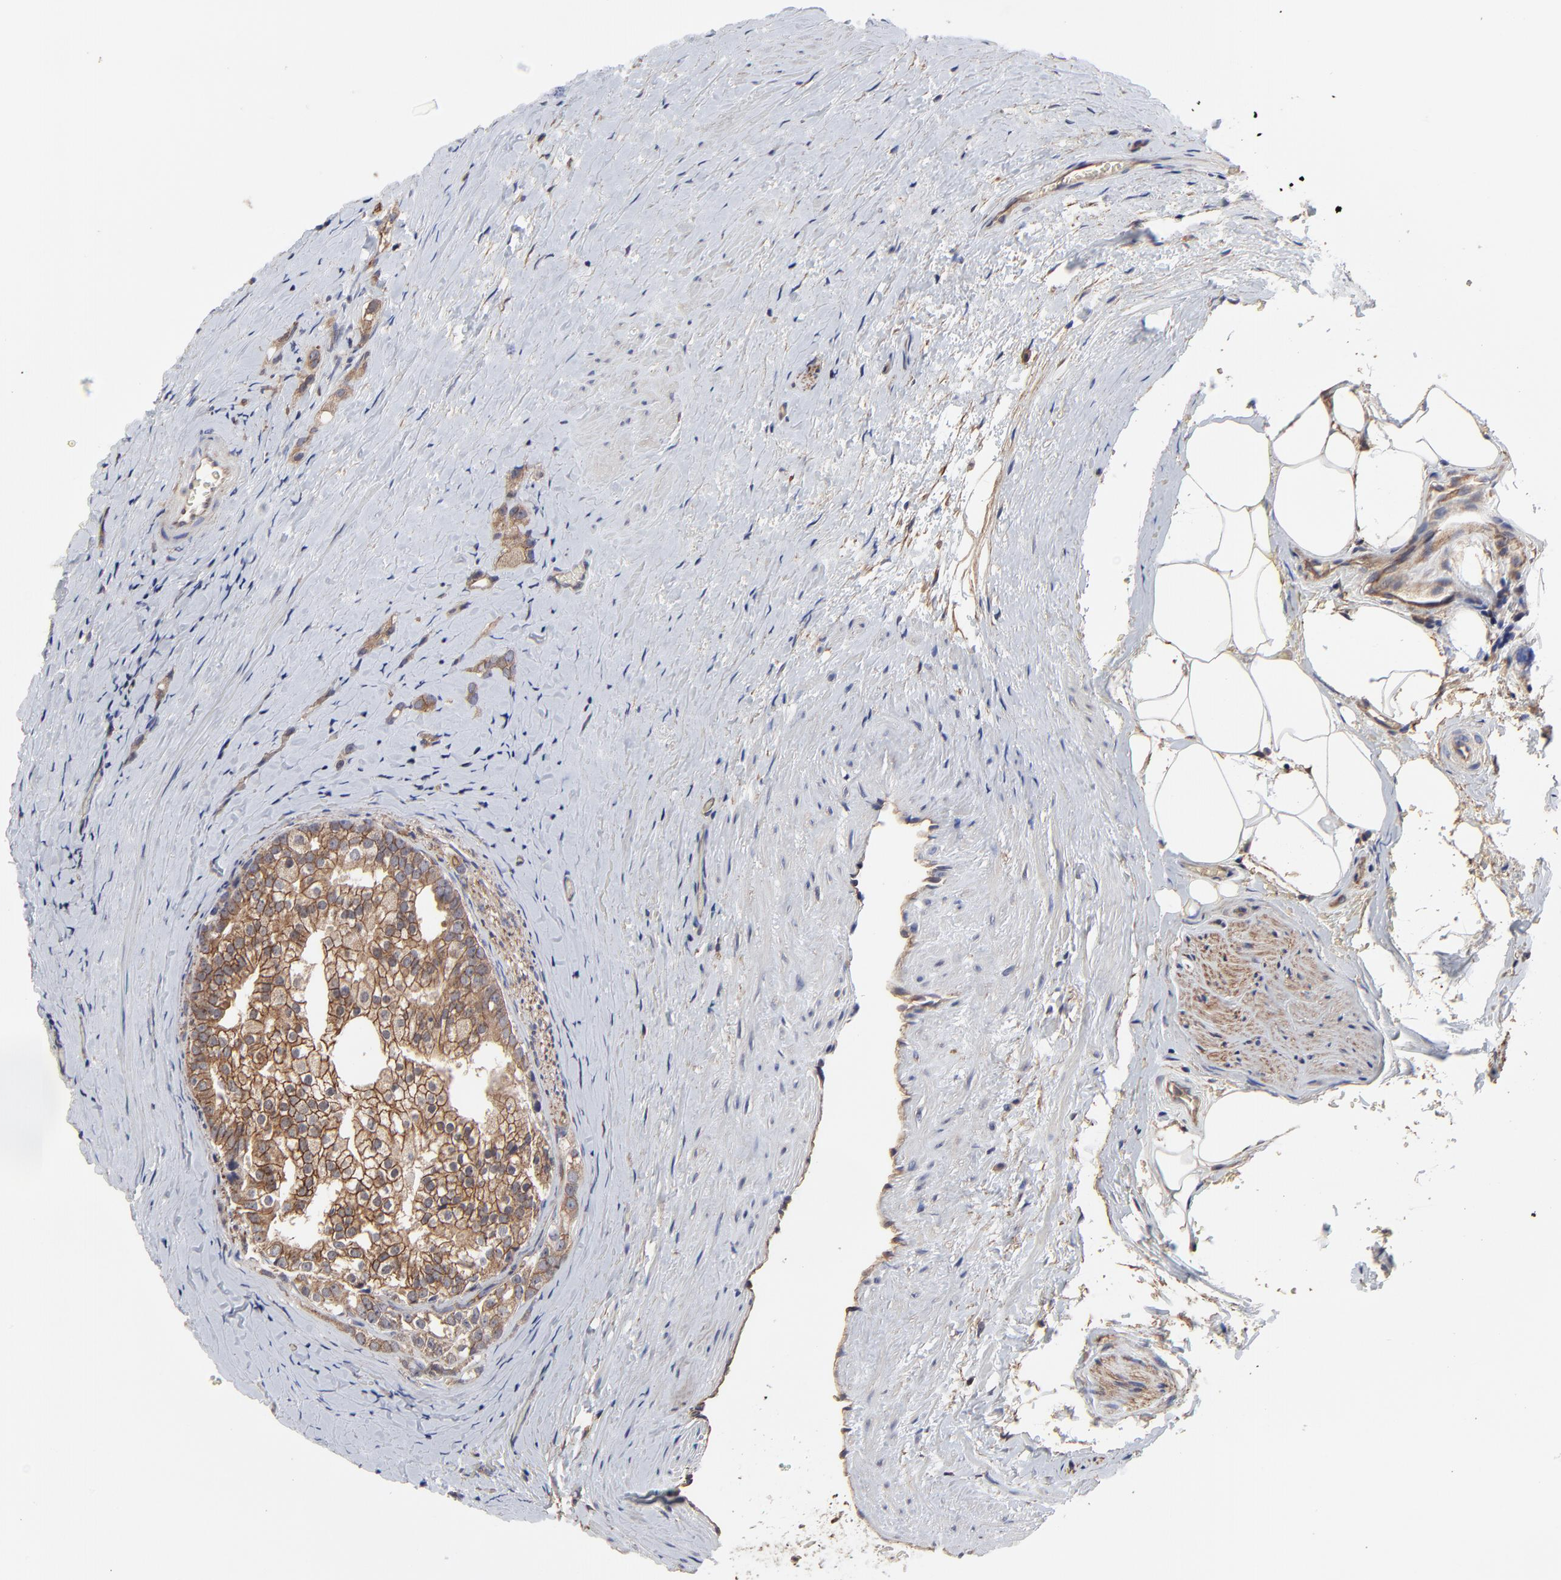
{"staining": {"intensity": "moderate", "quantity": "25%-75%", "location": "cytoplasmic/membranous"}, "tissue": "prostate cancer", "cell_type": "Tumor cells", "image_type": "cancer", "snomed": [{"axis": "morphology", "description": "Adenocarcinoma, Medium grade"}, {"axis": "topography", "description": "Prostate"}], "caption": "Immunohistochemical staining of human prostate cancer (adenocarcinoma (medium-grade)) exhibits medium levels of moderate cytoplasmic/membranous protein positivity in about 25%-75% of tumor cells.", "gene": "ARMT1", "patient": {"sex": "male", "age": 59}}